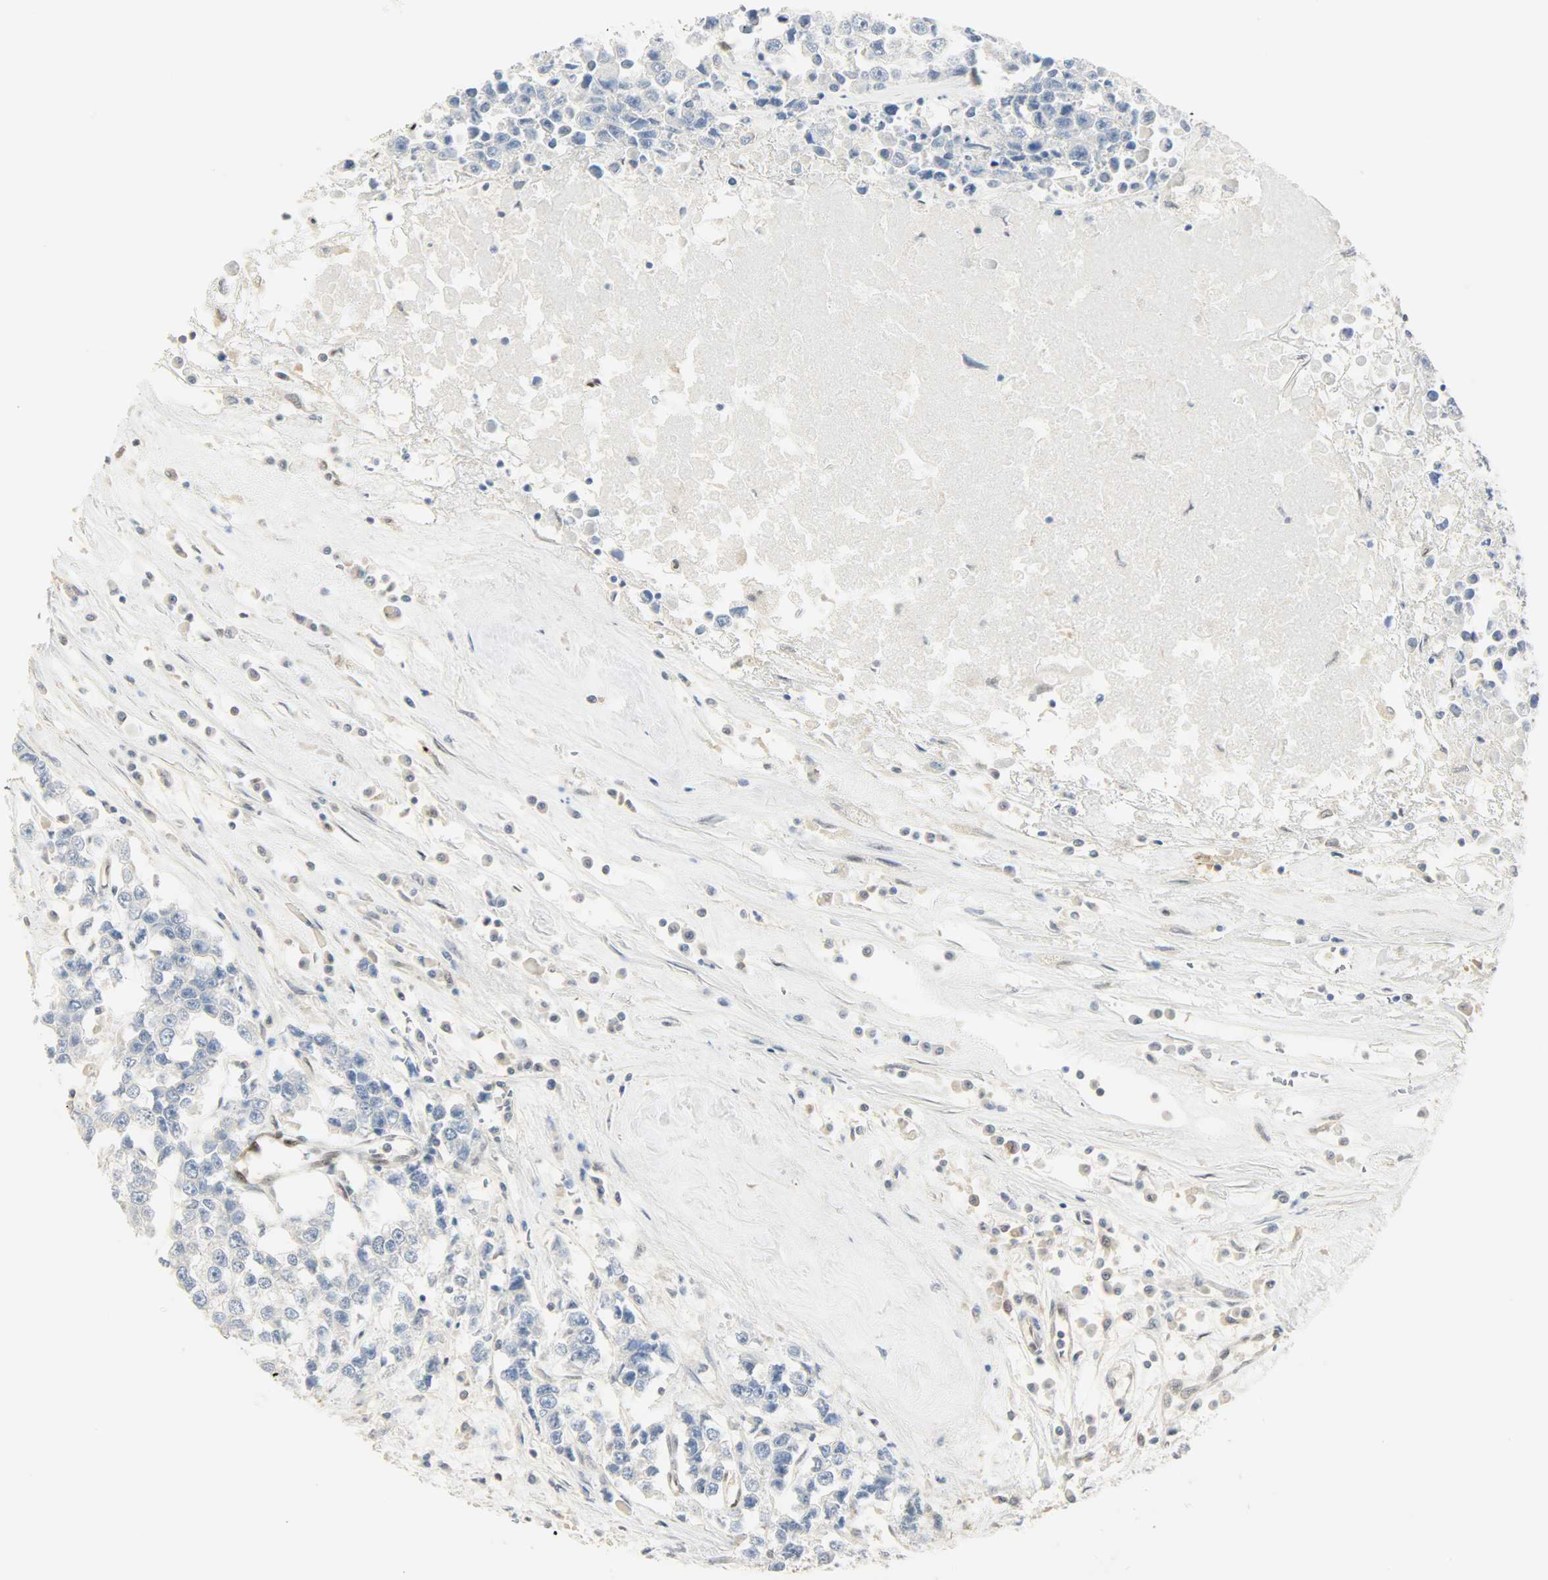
{"staining": {"intensity": "negative", "quantity": "none", "location": "none"}, "tissue": "testis cancer", "cell_type": "Tumor cells", "image_type": "cancer", "snomed": [{"axis": "morphology", "description": "Seminoma, NOS"}, {"axis": "morphology", "description": "Carcinoma, Embryonal, NOS"}, {"axis": "topography", "description": "Testis"}], "caption": "A histopathology image of human embryonal carcinoma (testis) is negative for staining in tumor cells.", "gene": "NPEPL1", "patient": {"sex": "male", "age": 52}}